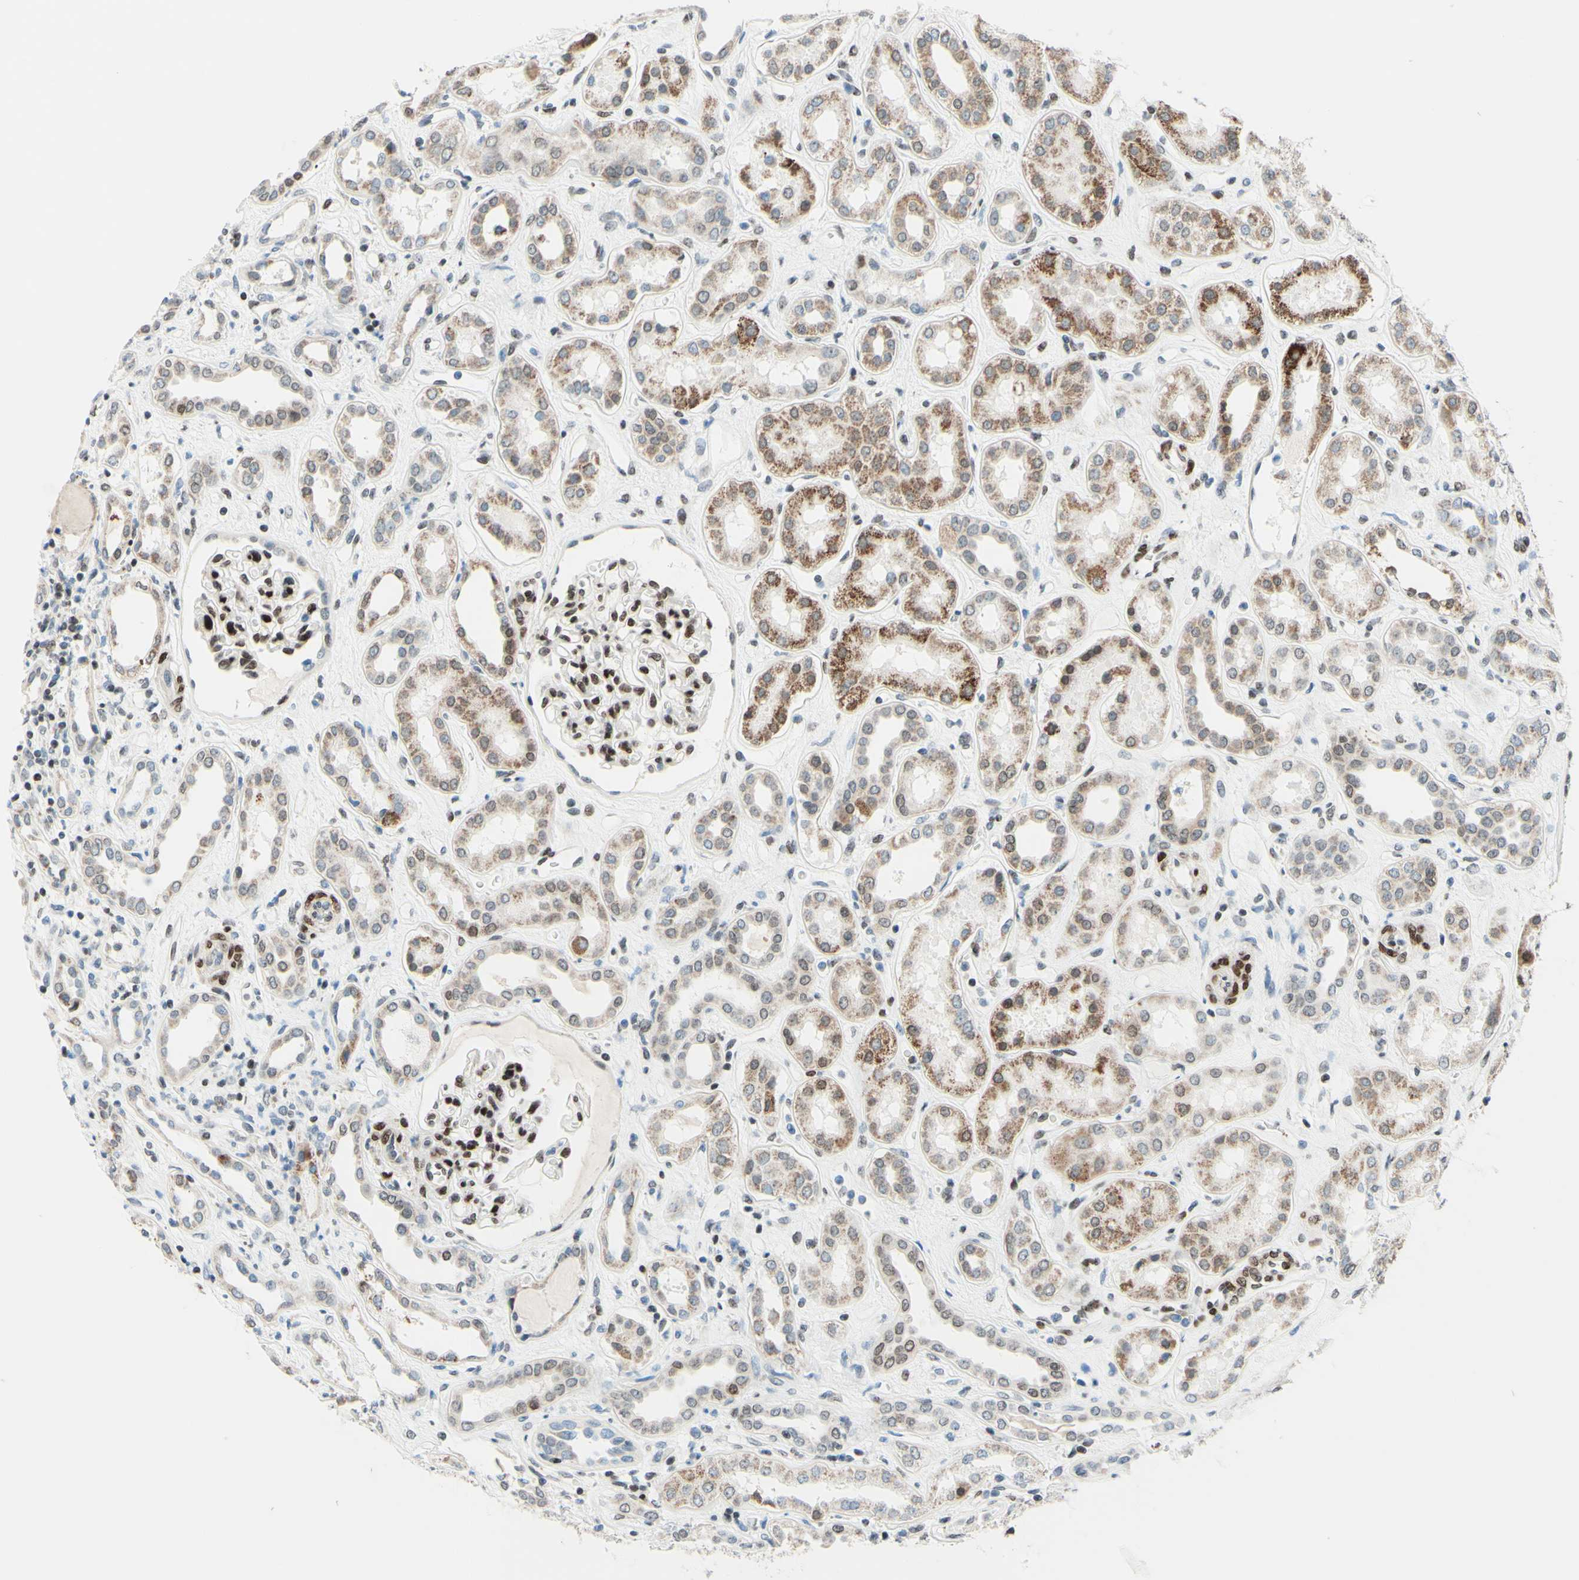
{"staining": {"intensity": "moderate", "quantity": ">75%", "location": "nuclear"}, "tissue": "kidney", "cell_type": "Cells in glomeruli", "image_type": "normal", "snomed": [{"axis": "morphology", "description": "Normal tissue, NOS"}, {"axis": "topography", "description": "Kidney"}], "caption": "A micrograph of human kidney stained for a protein displays moderate nuclear brown staining in cells in glomeruli.", "gene": "CBX7", "patient": {"sex": "male", "age": 59}}